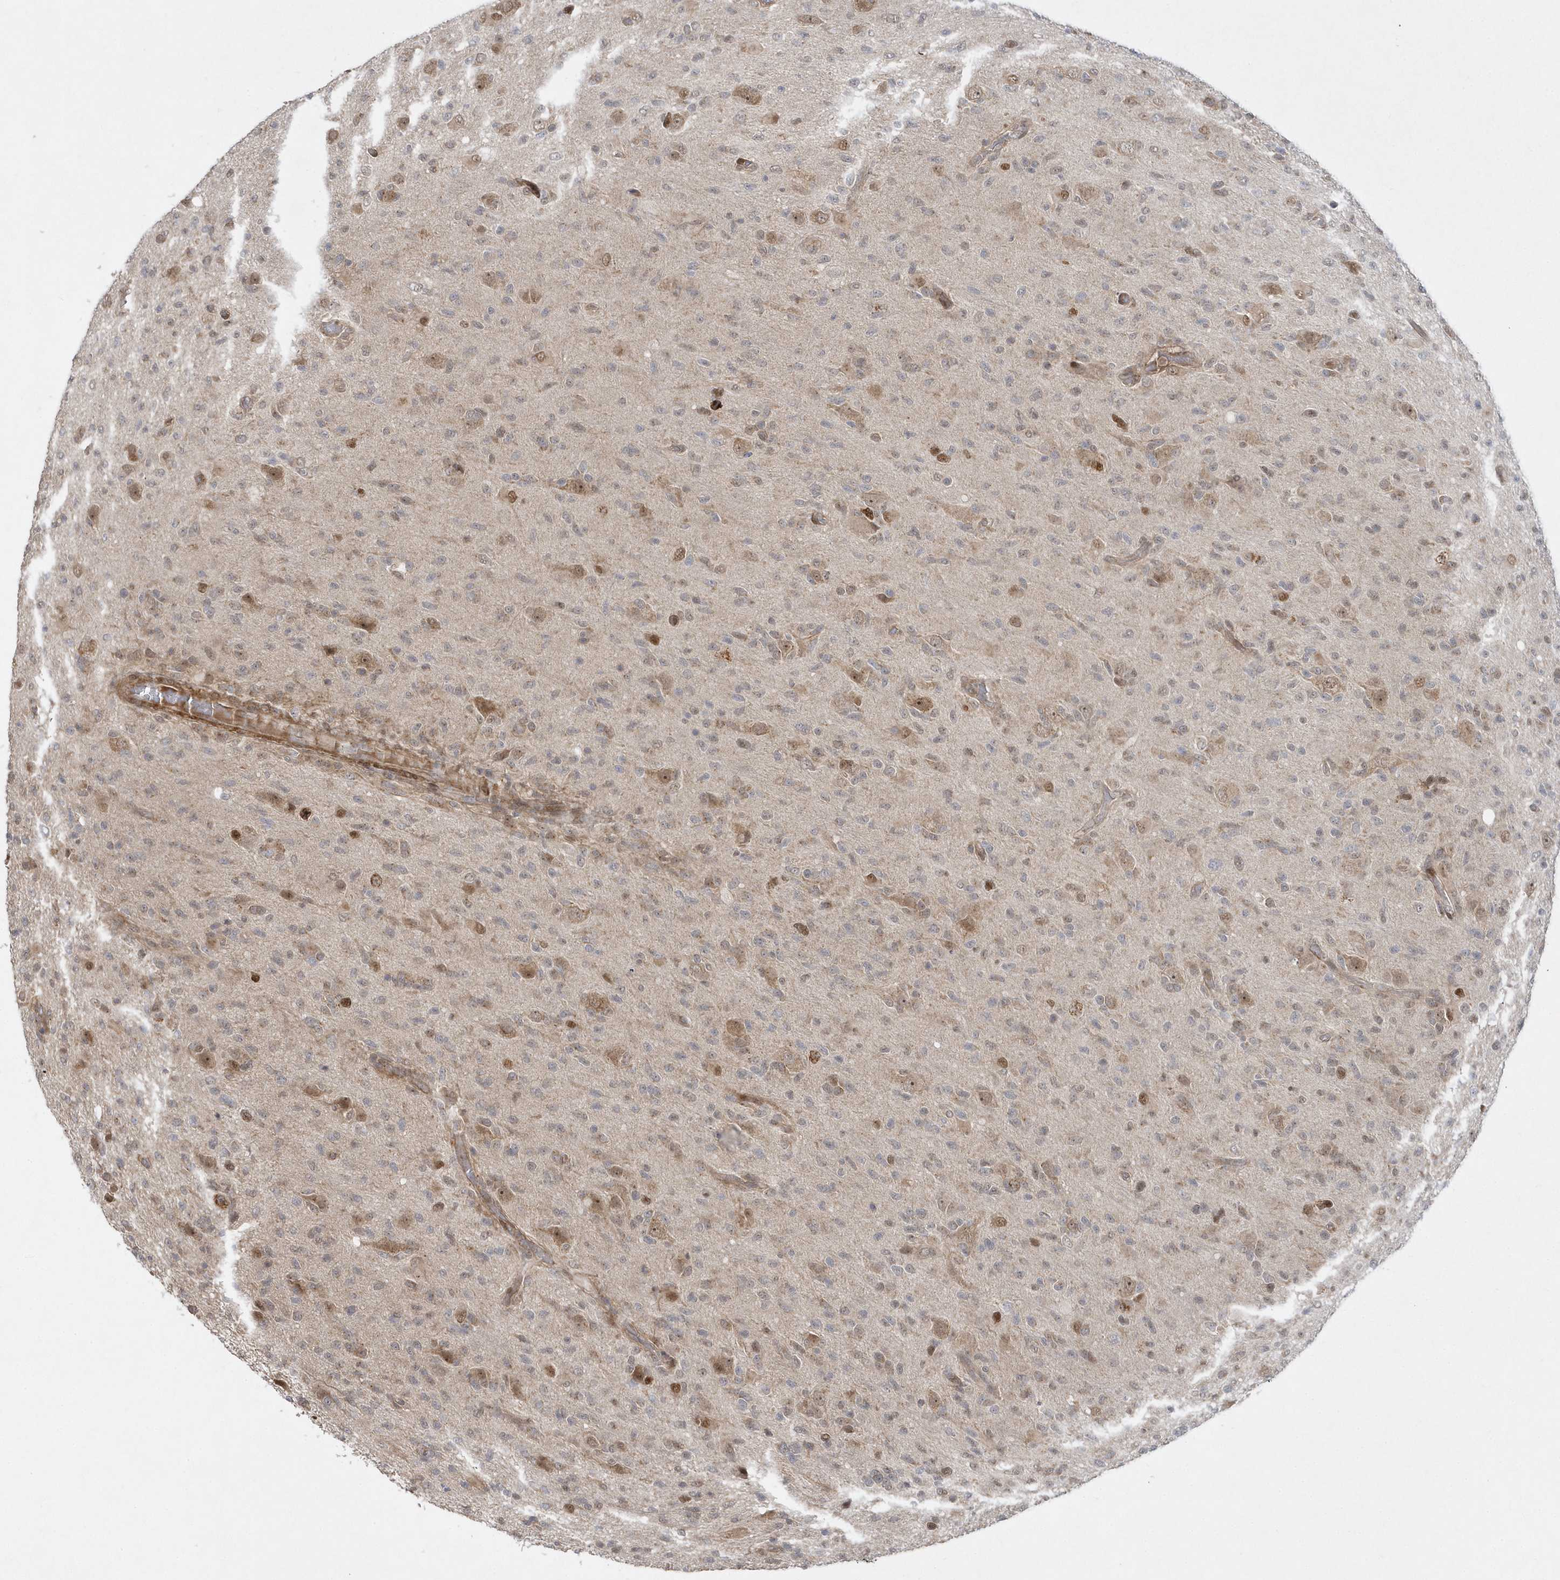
{"staining": {"intensity": "weak", "quantity": "<25%", "location": "nuclear"}, "tissue": "glioma", "cell_type": "Tumor cells", "image_type": "cancer", "snomed": [{"axis": "morphology", "description": "Glioma, malignant, High grade"}, {"axis": "topography", "description": "Brain"}], "caption": "Protein analysis of malignant high-grade glioma displays no significant positivity in tumor cells.", "gene": "MXI1", "patient": {"sex": "female", "age": 57}}